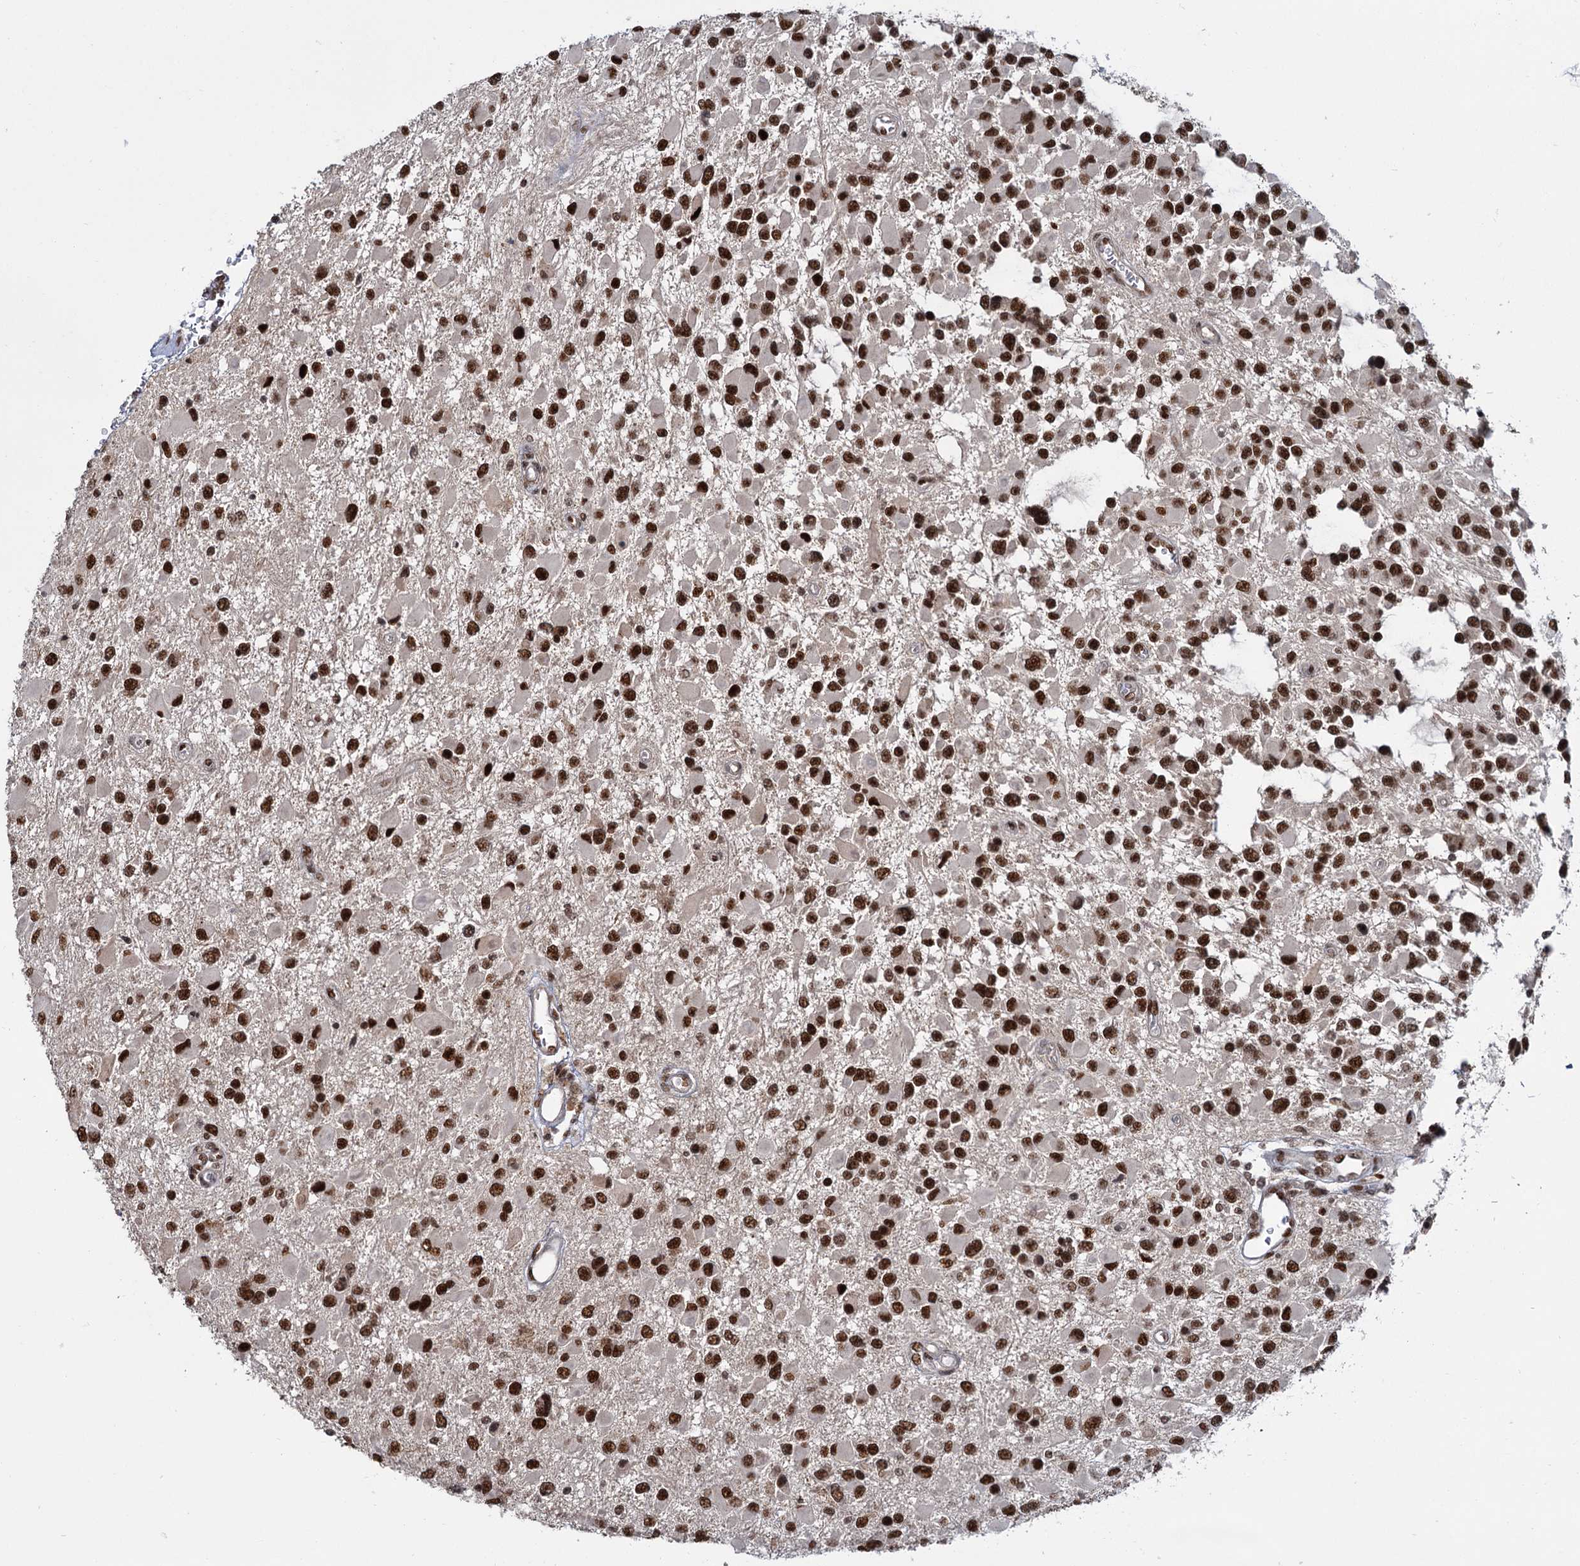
{"staining": {"intensity": "strong", "quantity": ">75%", "location": "nuclear"}, "tissue": "glioma", "cell_type": "Tumor cells", "image_type": "cancer", "snomed": [{"axis": "morphology", "description": "Glioma, malignant, High grade"}, {"axis": "topography", "description": "Brain"}], "caption": "The immunohistochemical stain highlights strong nuclear expression in tumor cells of glioma tissue.", "gene": "WBP4", "patient": {"sex": "male", "age": 53}}